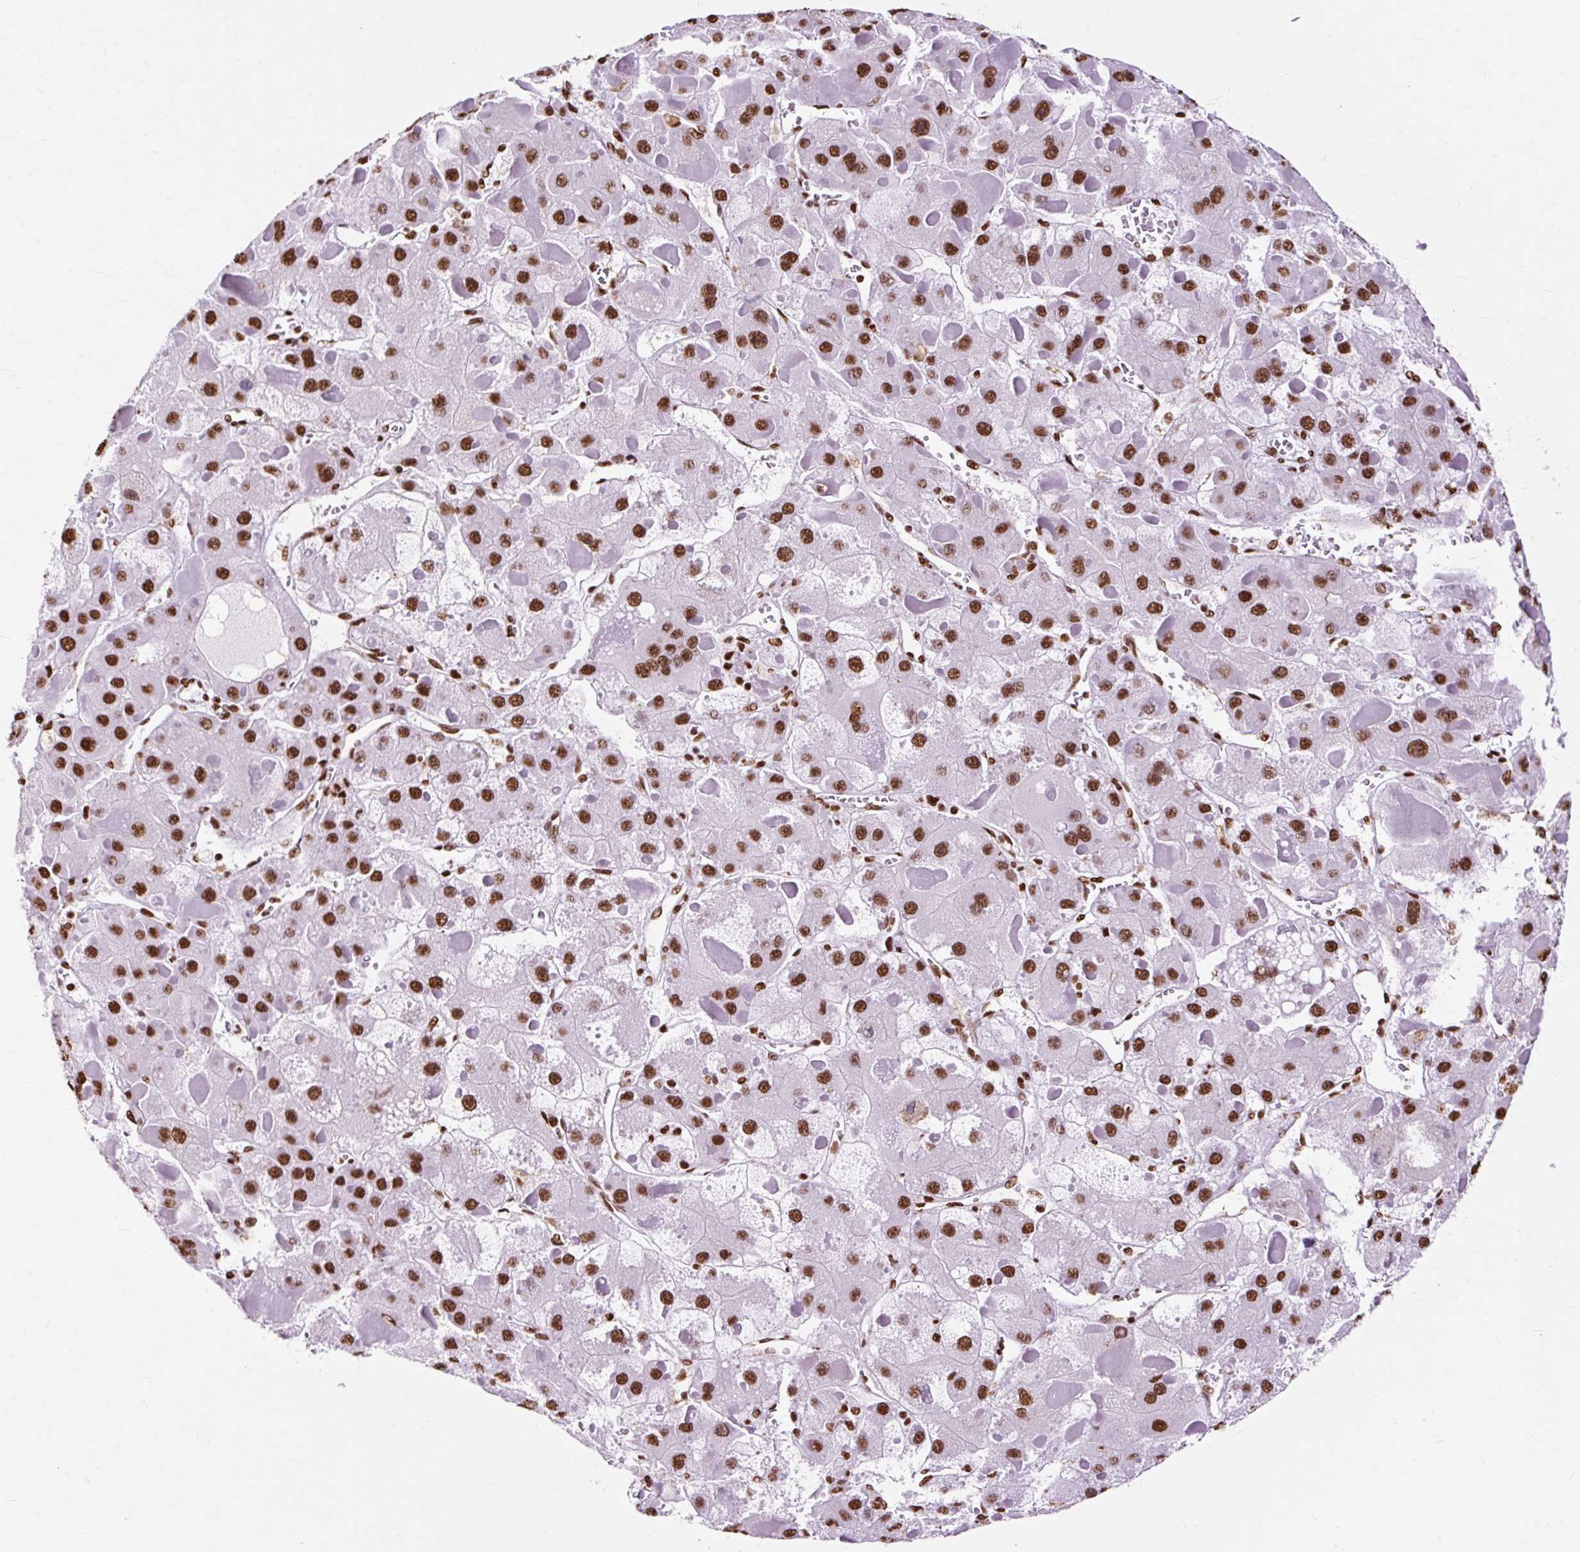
{"staining": {"intensity": "strong", "quantity": ">75%", "location": "nuclear"}, "tissue": "liver cancer", "cell_type": "Tumor cells", "image_type": "cancer", "snomed": [{"axis": "morphology", "description": "Carcinoma, Hepatocellular, NOS"}, {"axis": "topography", "description": "Liver"}], "caption": "Liver hepatocellular carcinoma stained with a brown dye shows strong nuclear positive positivity in about >75% of tumor cells.", "gene": "XRCC6", "patient": {"sex": "female", "age": 73}}